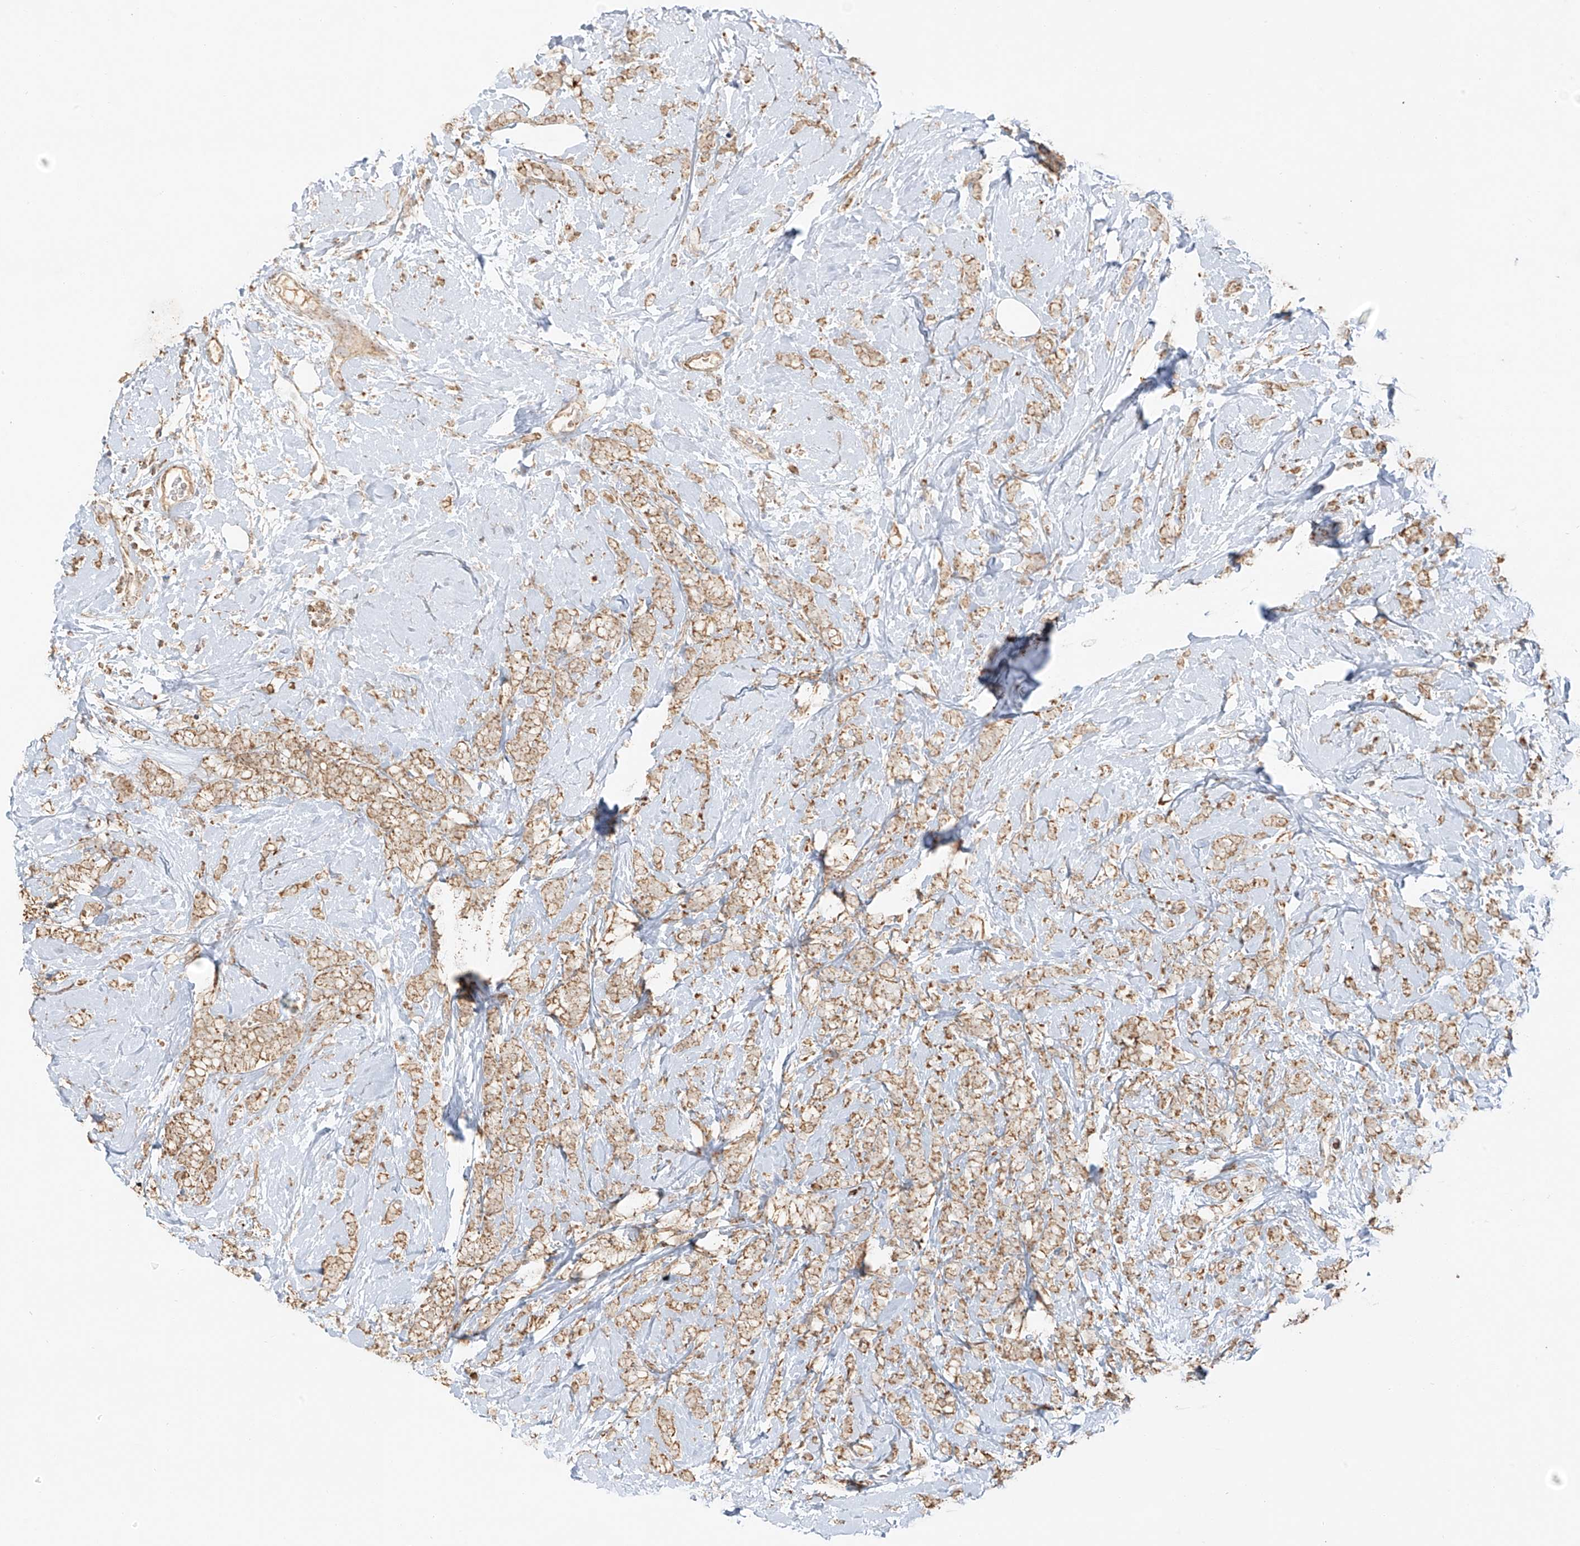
{"staining": {"intensity": "moderate", "quantity": ">75%", "location": "cytoplasmic/membranous"}, "tissue": "breast cancer", "cell_type": "Tumor cells", "image_type": "cancer", "snomed": [{"axis": "morphology", "description": "Lobular carcinoma"}, {"axis": "topography", "description": "Breast"}], "caption": "This is an image of immunohistochemistry staining of breast cancer, which shows moderate positivity in the cytoplasmic/membranous of tumor cells.", "gene": "MIPEP", "patient": {"sex": "female", "age": 58}}